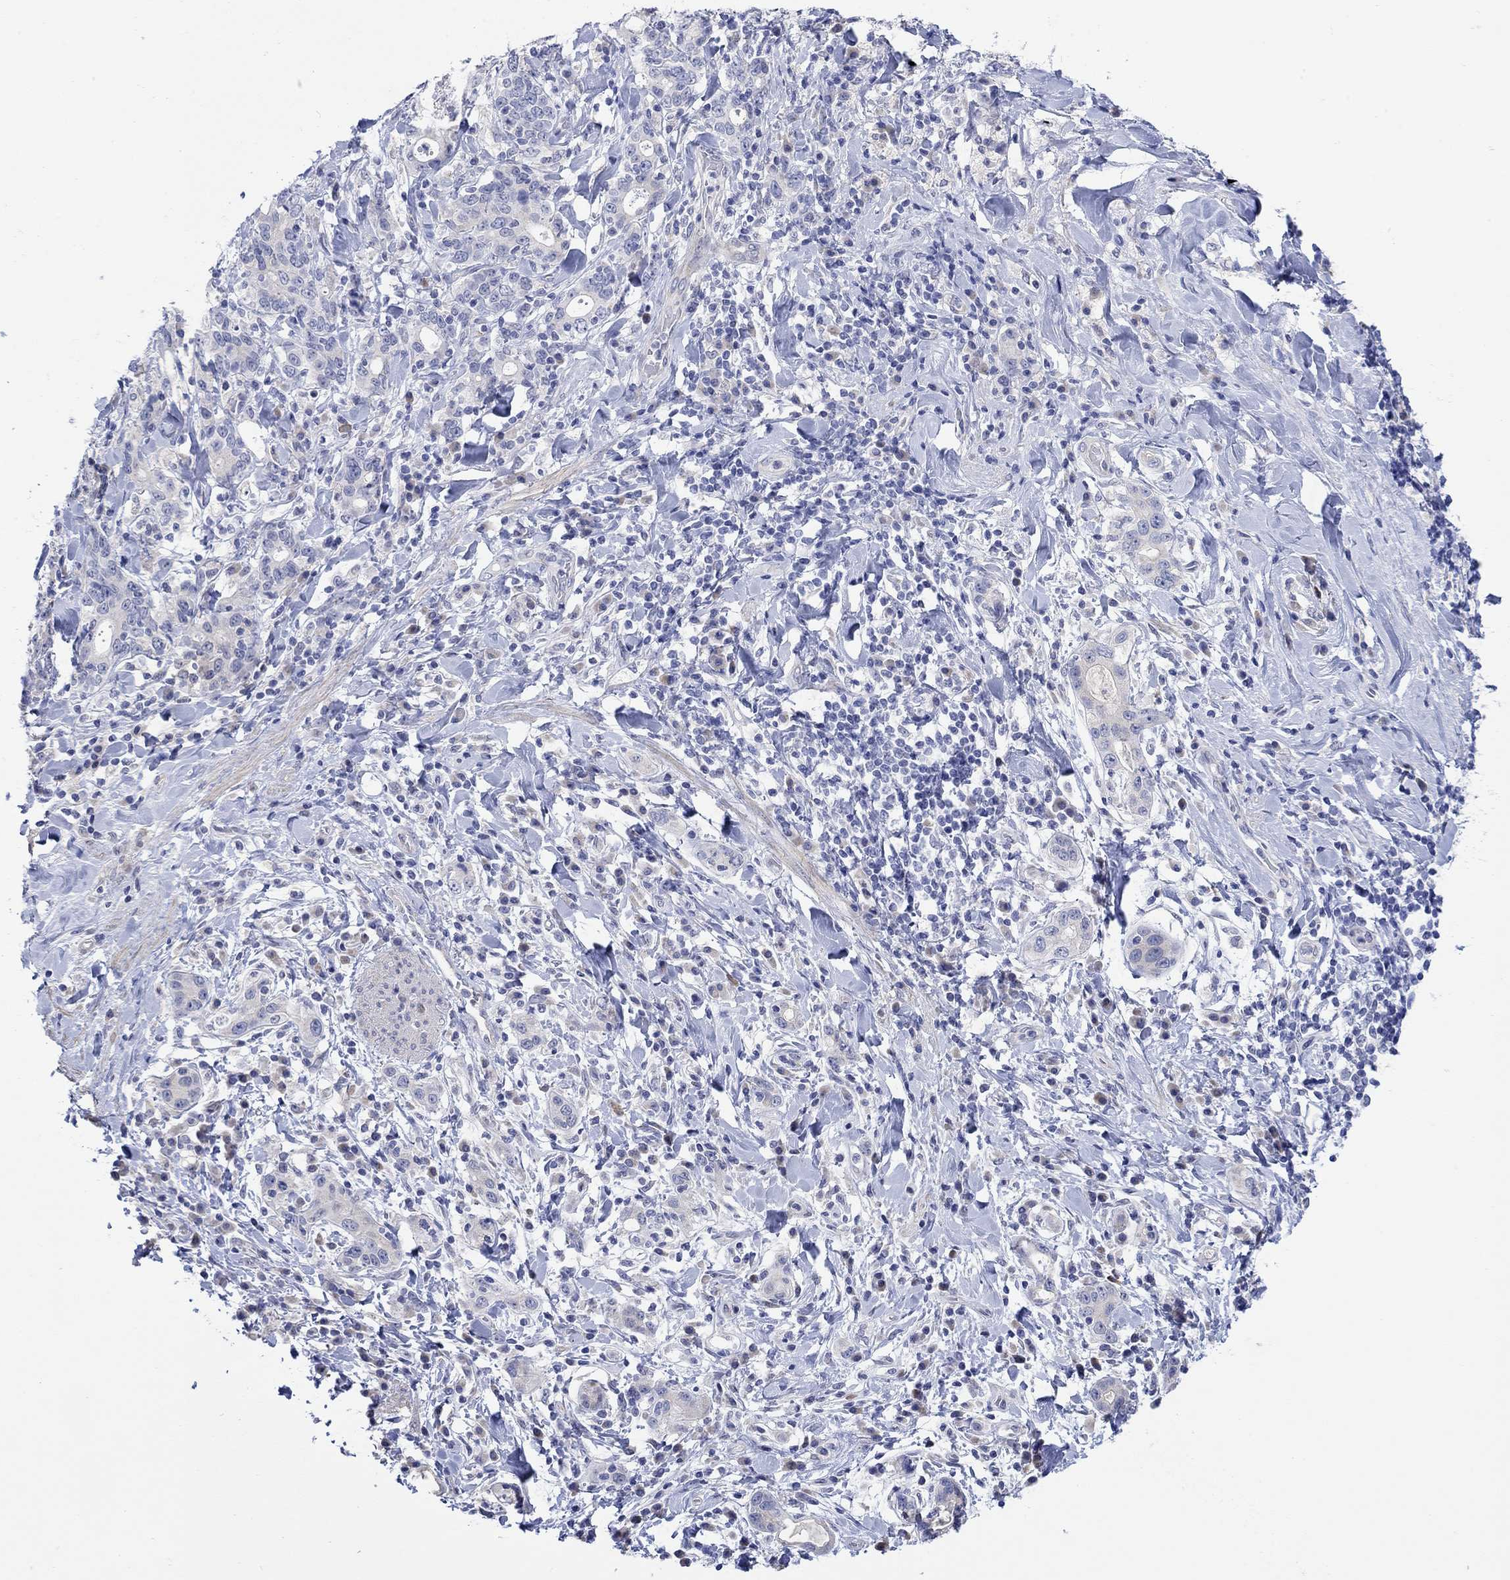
{"staining": {"intensity": "negative", "quantity": "none", "location": "none"}, "tissue": "stomach cancer", "cell_type": "Tumor cells", "image_type": "cancer", "snomed": [{"axis": "morphology", "description": "Adenocarcinoma, NOS"}, {"axis": "topography", "description": "Stomach"}], "caption": "A high-resolution photomicrograph shows immunohistochemistry (IHC) staining of adenocarcinoma (stomach), which displays no significant expression in tumor cells.", "gene": "KRT222", "patient": {"sex": "male", "age": 79}}